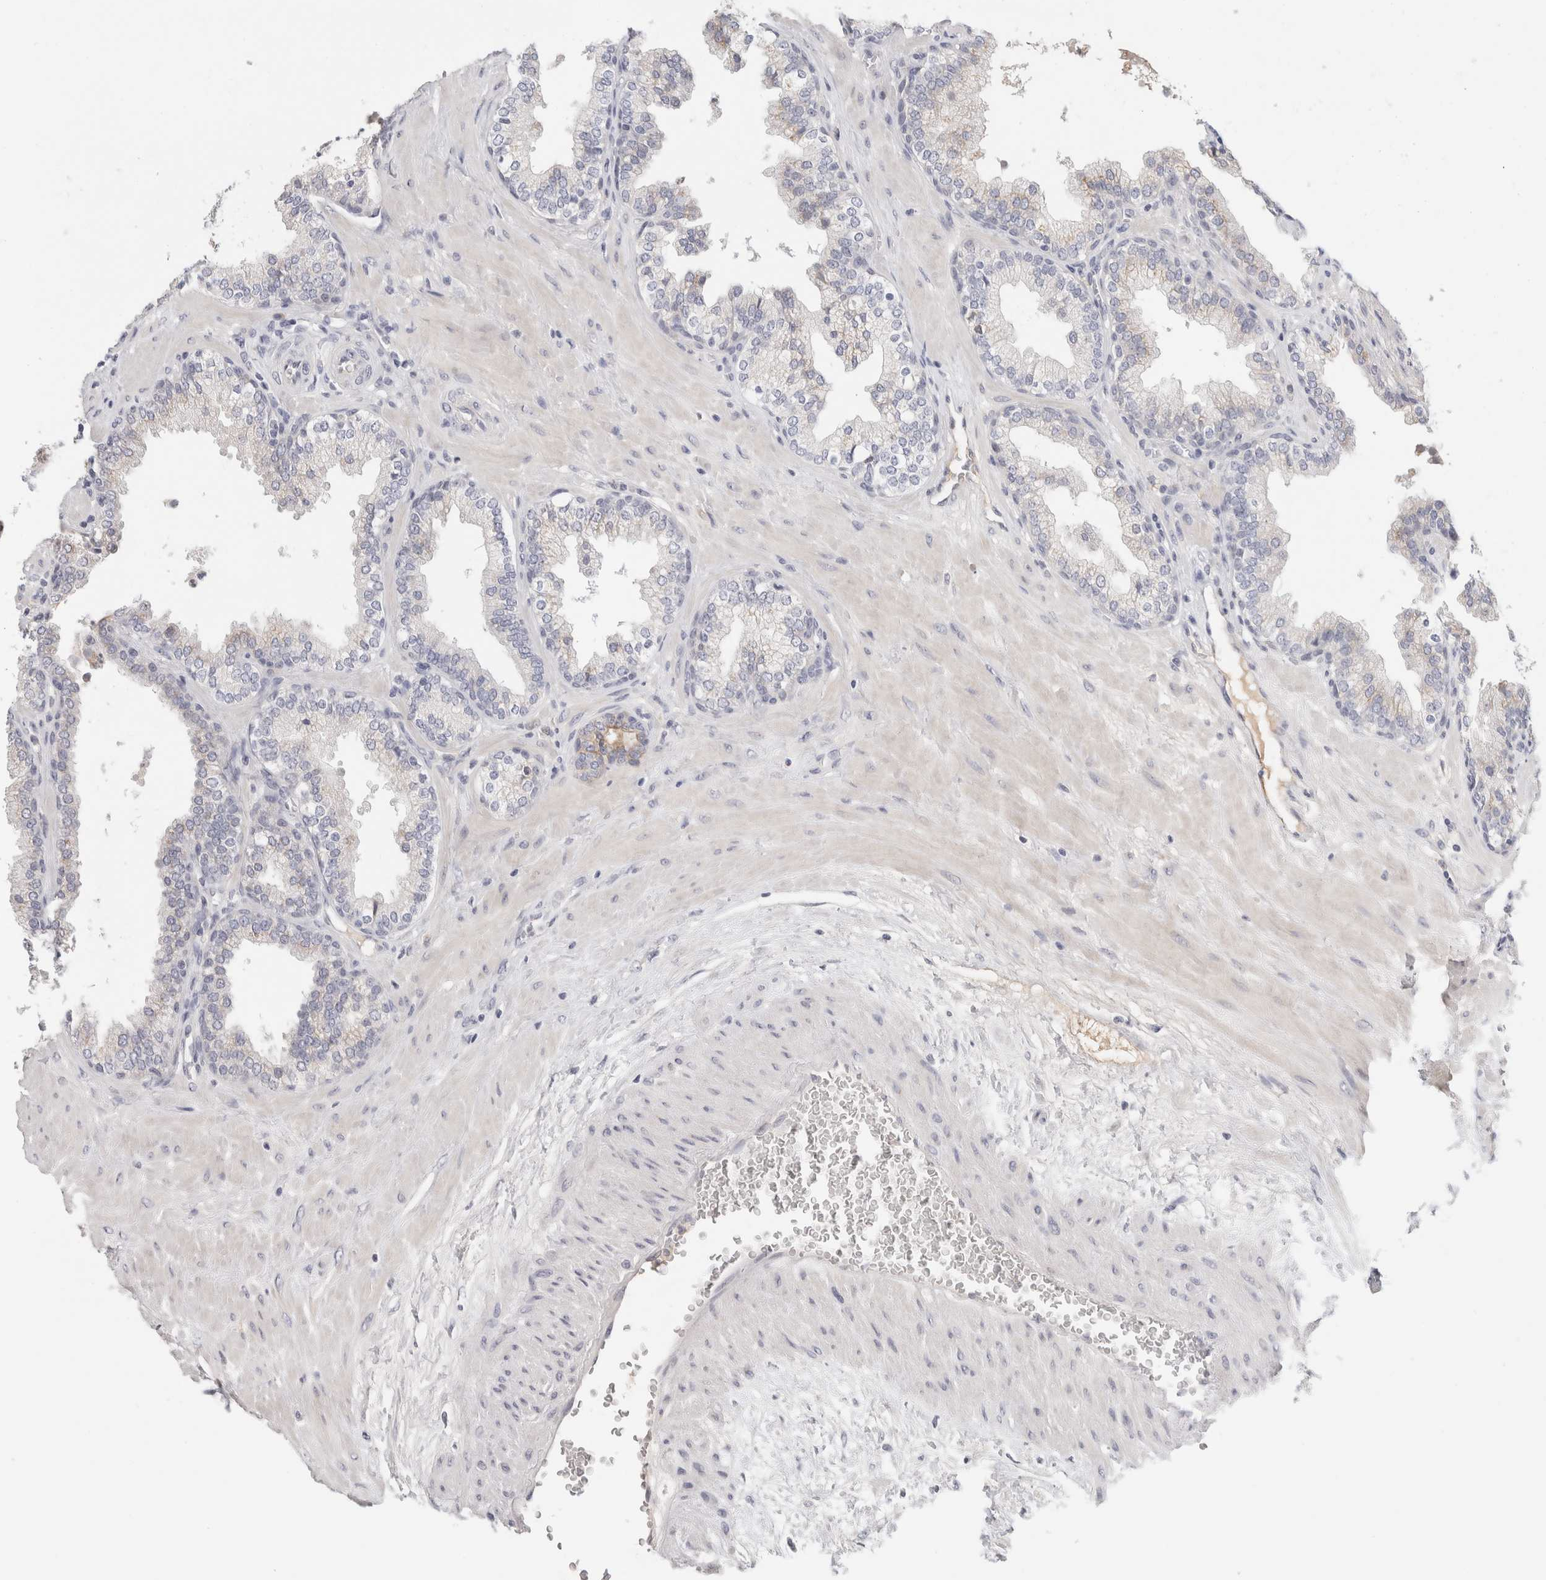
{"staining": {"intensity": "negative", "quantity": "none", "location": "none"}, "tissue": "prostate", "cell_type": "Glandular cells", "image_type": "normal", "snomed": [{"axis": "morphology", "description": "Normal tissue, NOS"}, {"axis": "topography", "description": "Prostate"}], "caption": "IHC micrograph of unremarkable human prostate stained for a protein (brown), which exhibits no expression in glandular cells. (DAB (3,3'-diaminobenzidine) immunohistochemistry, high magnification).", "gene": "STK31", "patient": {"sex": "male", "age": 51}}